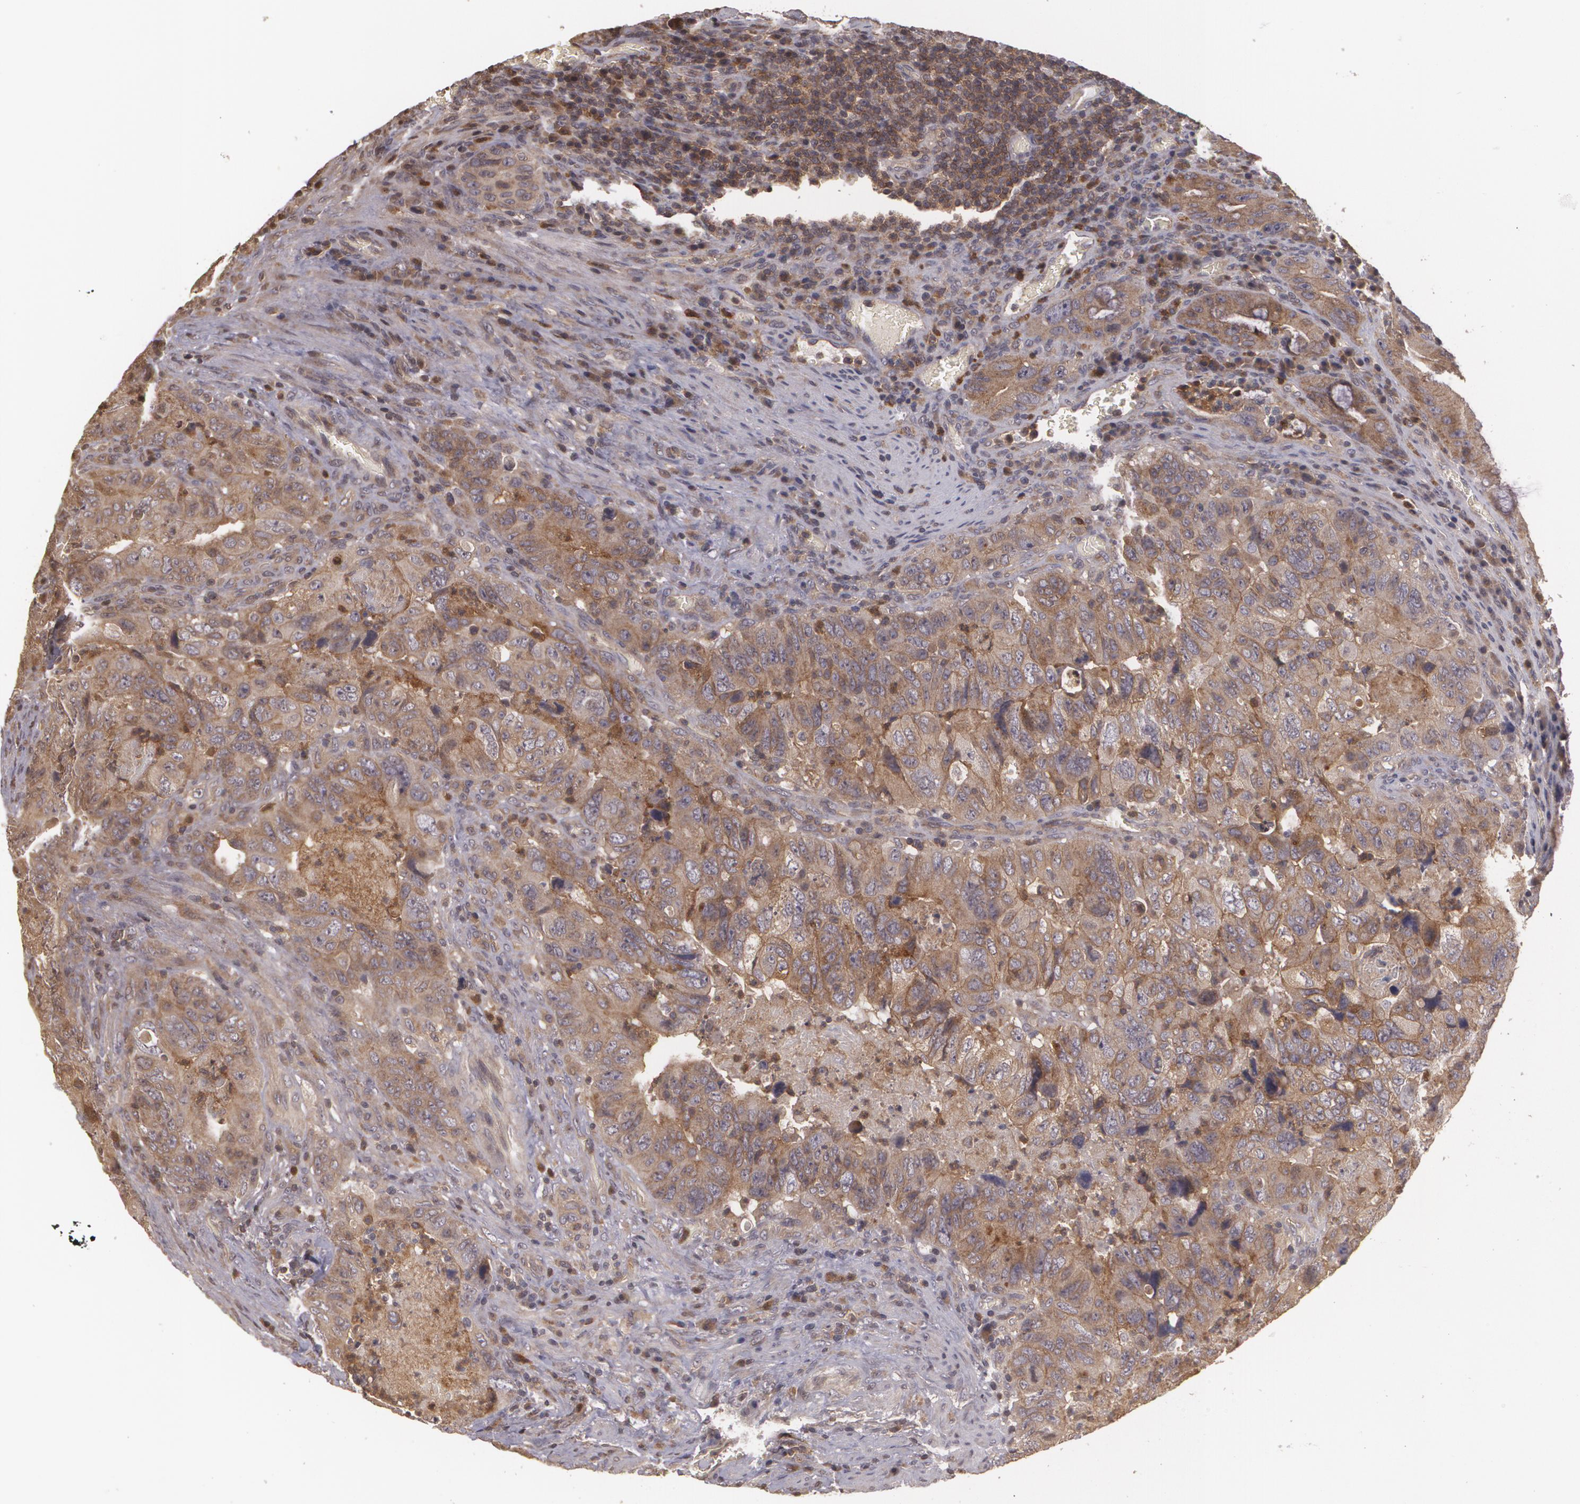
{"staining": {"intensity": "moderate", "quantity": ">75%", "location": "cytoplasmic/membranous"}, "tissue": "colorectal cancer", "cell_type": "Tumor cells", "image_type": "cancer", "snomed": [{"axis": "morphology", "description": "Adenocarcinoma, NOS"}, {"axis": "topography", "description": "Rectum"}], "caption": "IHC photomicrograph of neoplastic tissue: colorectal cancer stained using immunohistochemistry demonstrates medium levels of moderate protein expression localized specifically in the cytoplasmic/membranous of tumor cells, appearing as a cytoplasmic/membranous brown color.", "gene": "HRAS", "patient": {"sex": "female", "age": 82}}